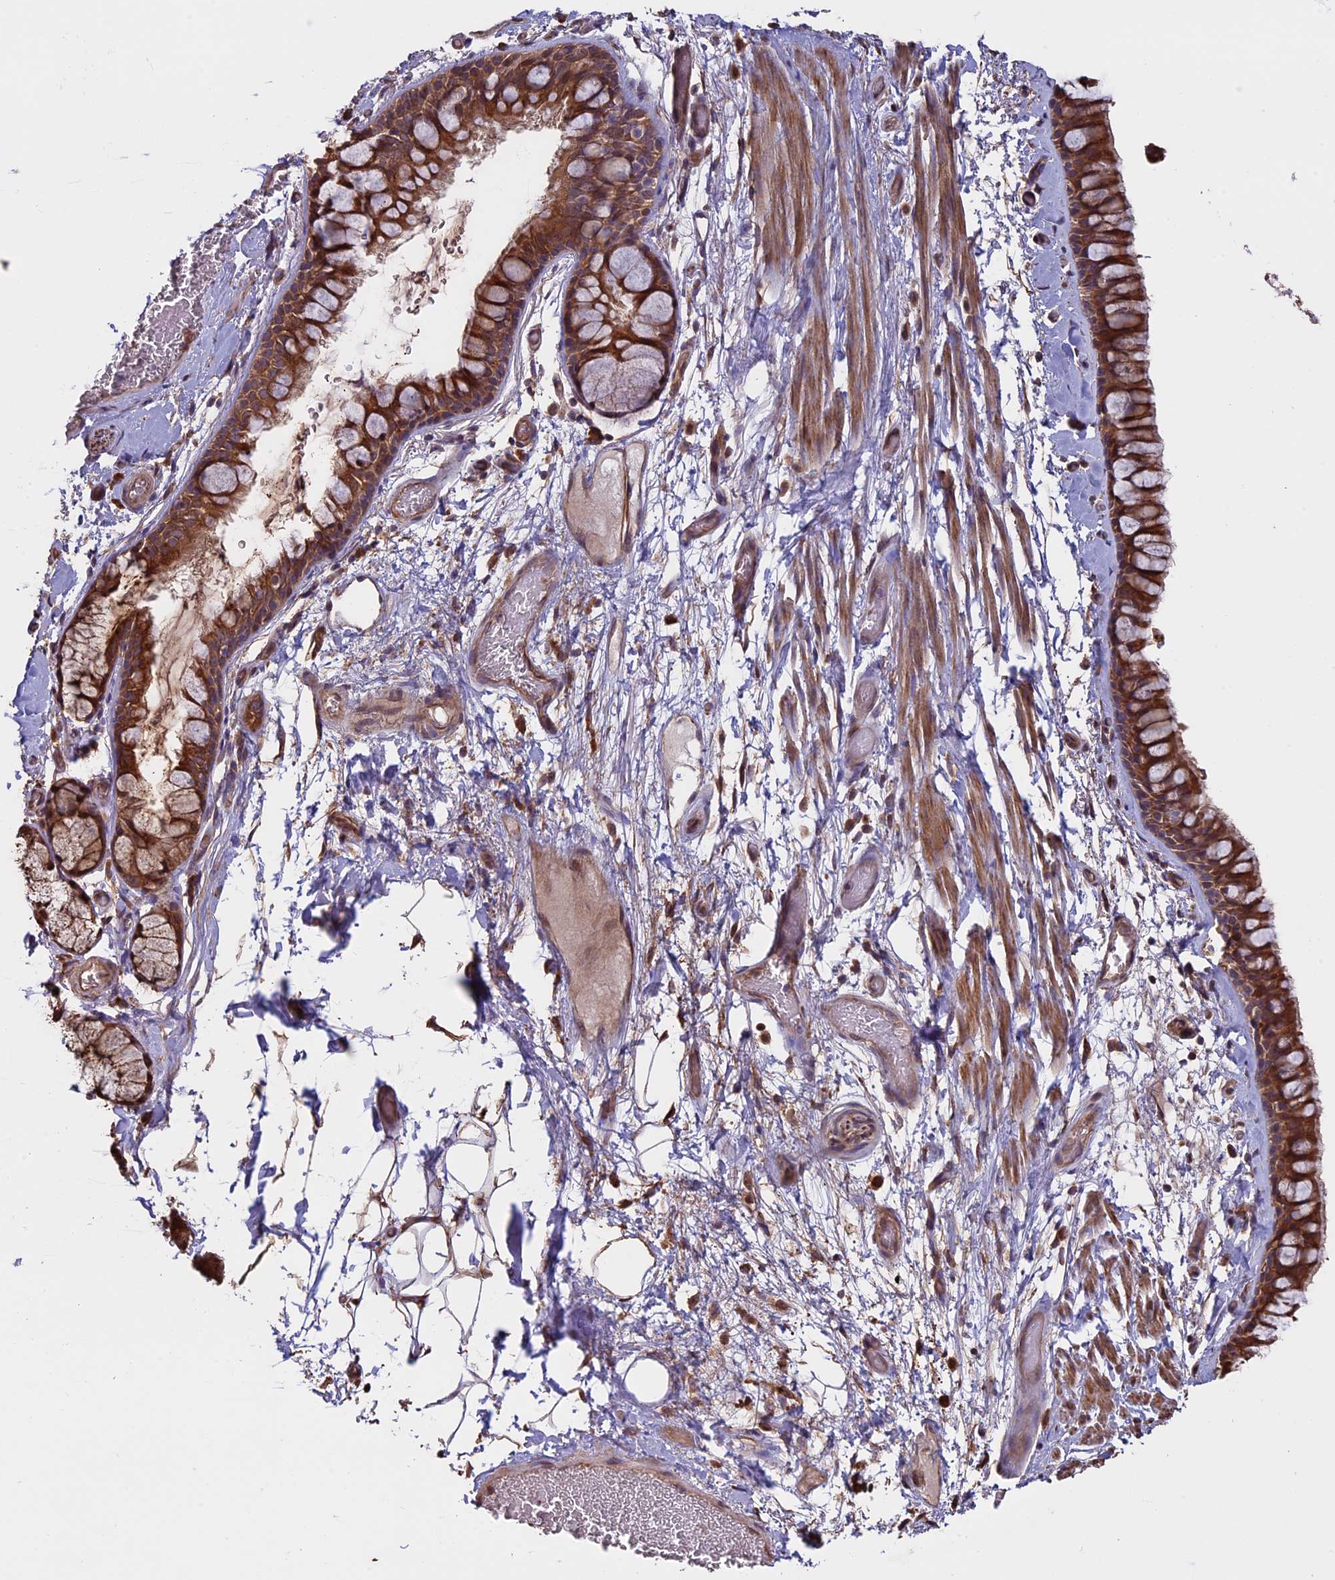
{"staining": {"intensity": "strong", "quantity": ">75%", "location": "cytoplasmic/membranous"}, "tissue": "bronchus", "cell_type": "Respiratory epithelial cells", "image_type": "normal", "snomed": [{"axis": "morphology", "description": "Normal tissue, NOS"}, {"axis": "topography", "description": "Bronchus"}], "caption": "Immunohistochemistry photomicrograph of unremarkable bronchus: bronchus stained using immunohistochemistry demonstrates high levels of strong protein expression localized specifically in the cytoplasmic/membranous of respiratory epithelial cells, appearing as a cytoplasmic/membranous brown color.", "gene": "VWA3A", "patient": {"sex": "male", "age": 65}}